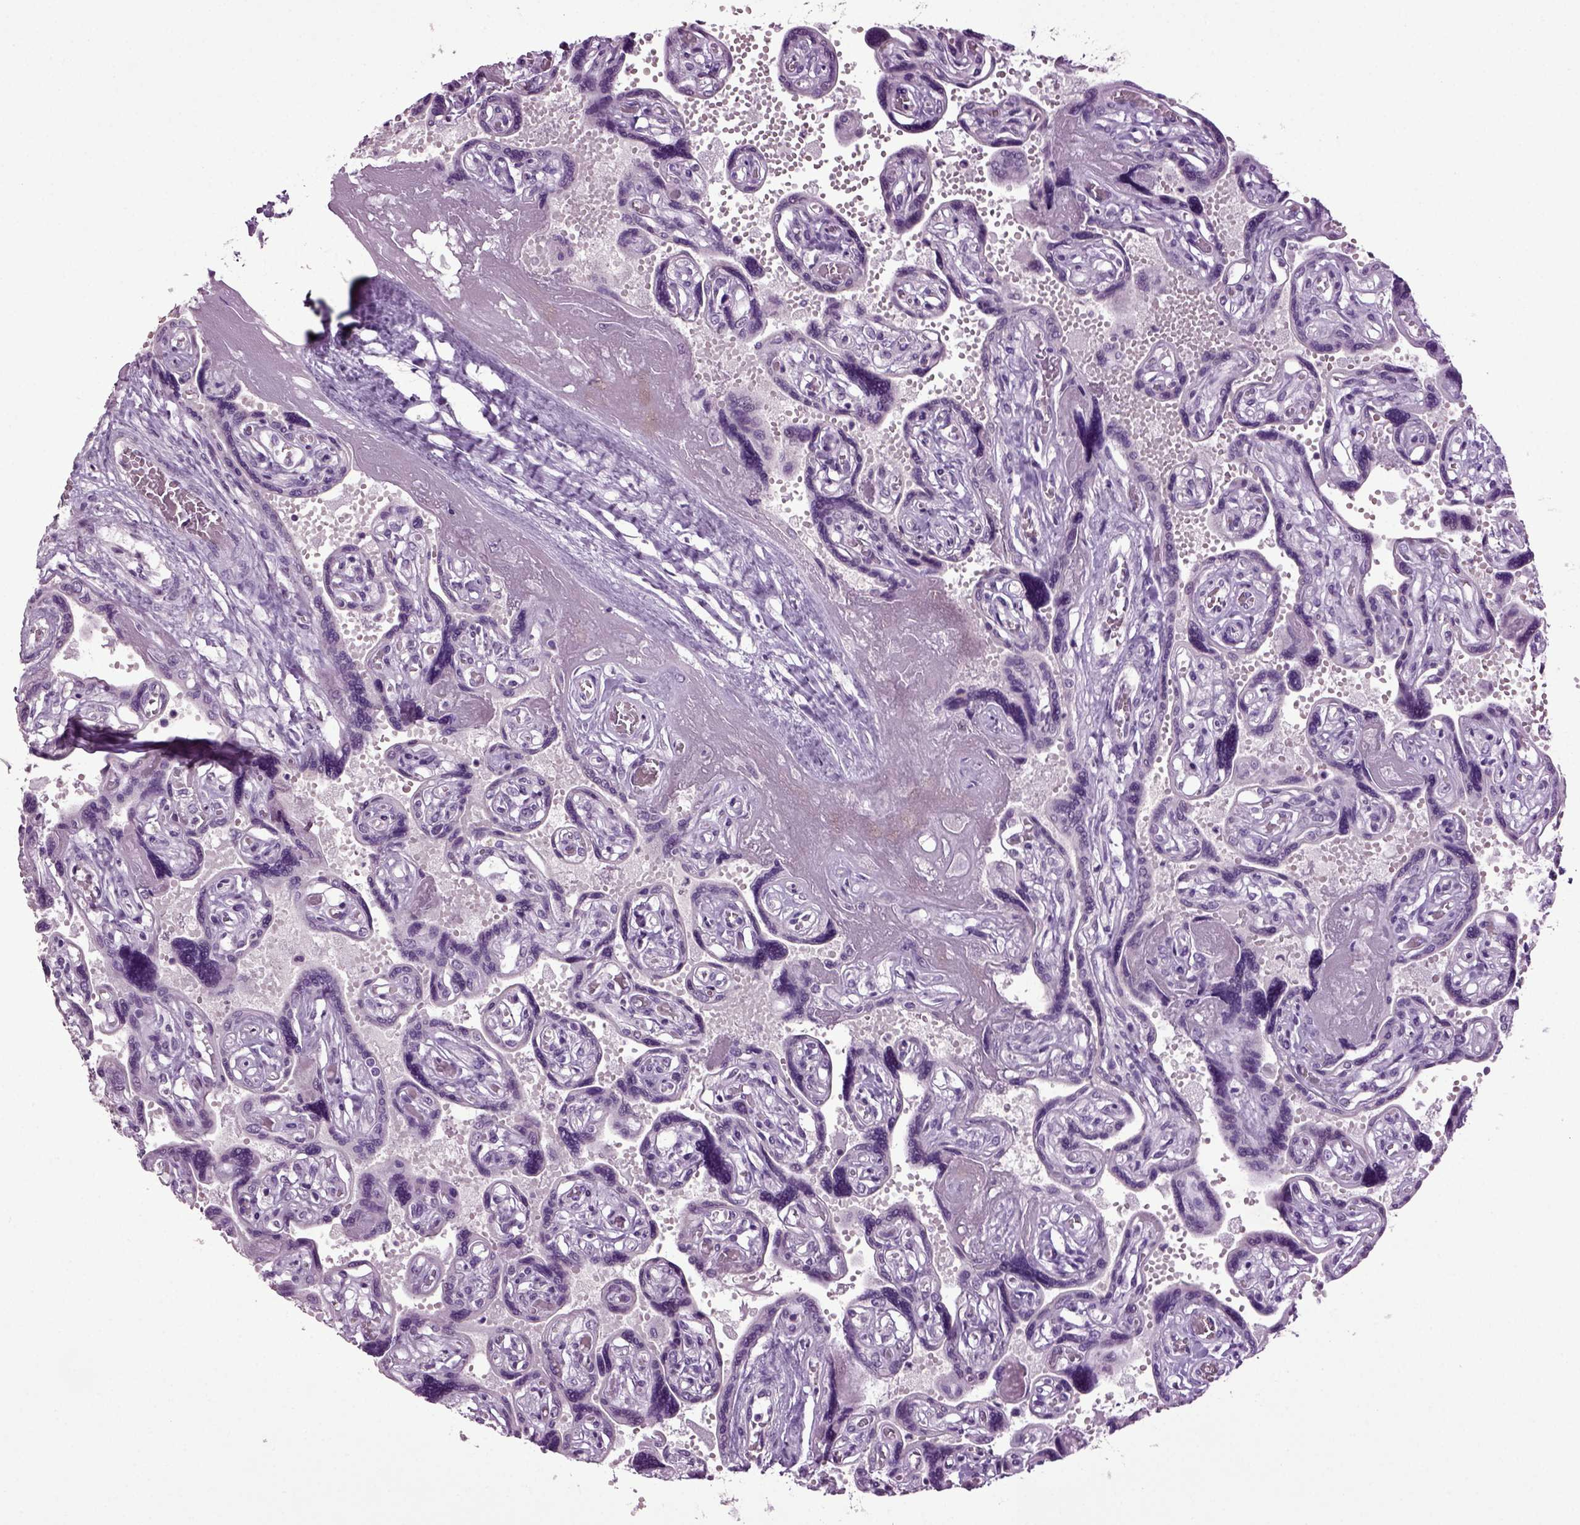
{"staining": {"intensity": "negative", "quantity": "none", "location": "none"}, "tissue": "placenta", "cell_type": "Decidual cells", "image_type": "normal", "snomed": [{"axis": "morphology", "description": "Normal tissue, NOS"}, {"axis": "topography", "description": "Placenta"}], "caption": "This histopathology image is of normal placenta stained with immunohistochemistry to label a protein in brown with the nuclei are counter-stained blue. There is no staining in decidual cells.", "gene": "SLC17A6", "patient": {"sex": "female", "age": 32}}